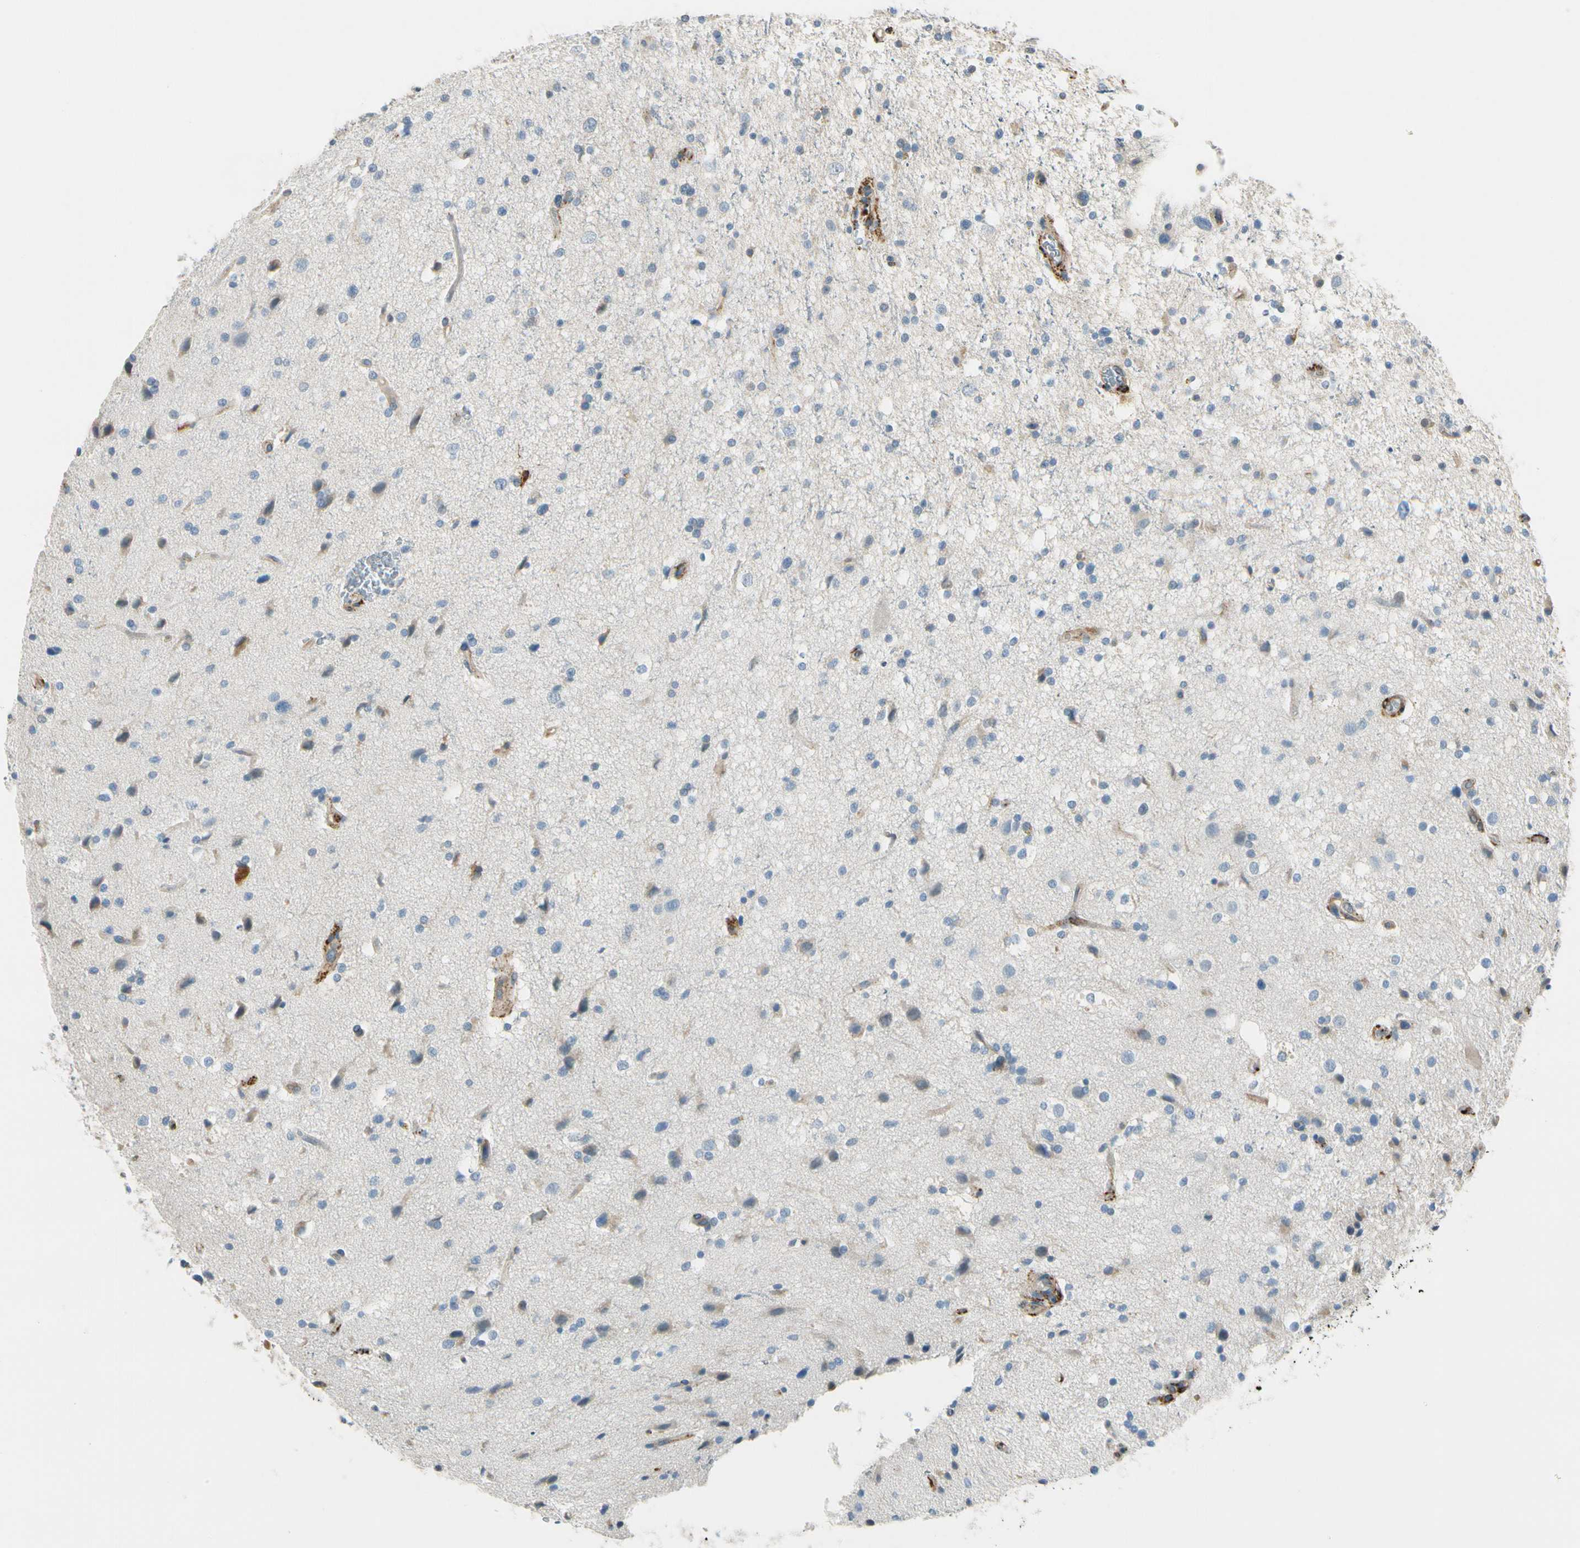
{"staining": {"intensity": "weak", "quantity": "25%-75%", "location": "cytoplasmic/membranous"}, "tissue": "glioma", "cell_type": "Tumor cells", "image_type": "cancer", "snomed": [{"axis": "morphology", "description": "Glioma, malignant, High grade"}, {"axis": "topography", "description": "Brain"}], "caption": "Tumor cells reveal low levels of weak cytoplasmic/membranous expression in about 25%-75% of cells in human glioma.", "gene": "FKBP7", "patient": {"sex": "male", "age": 33}}